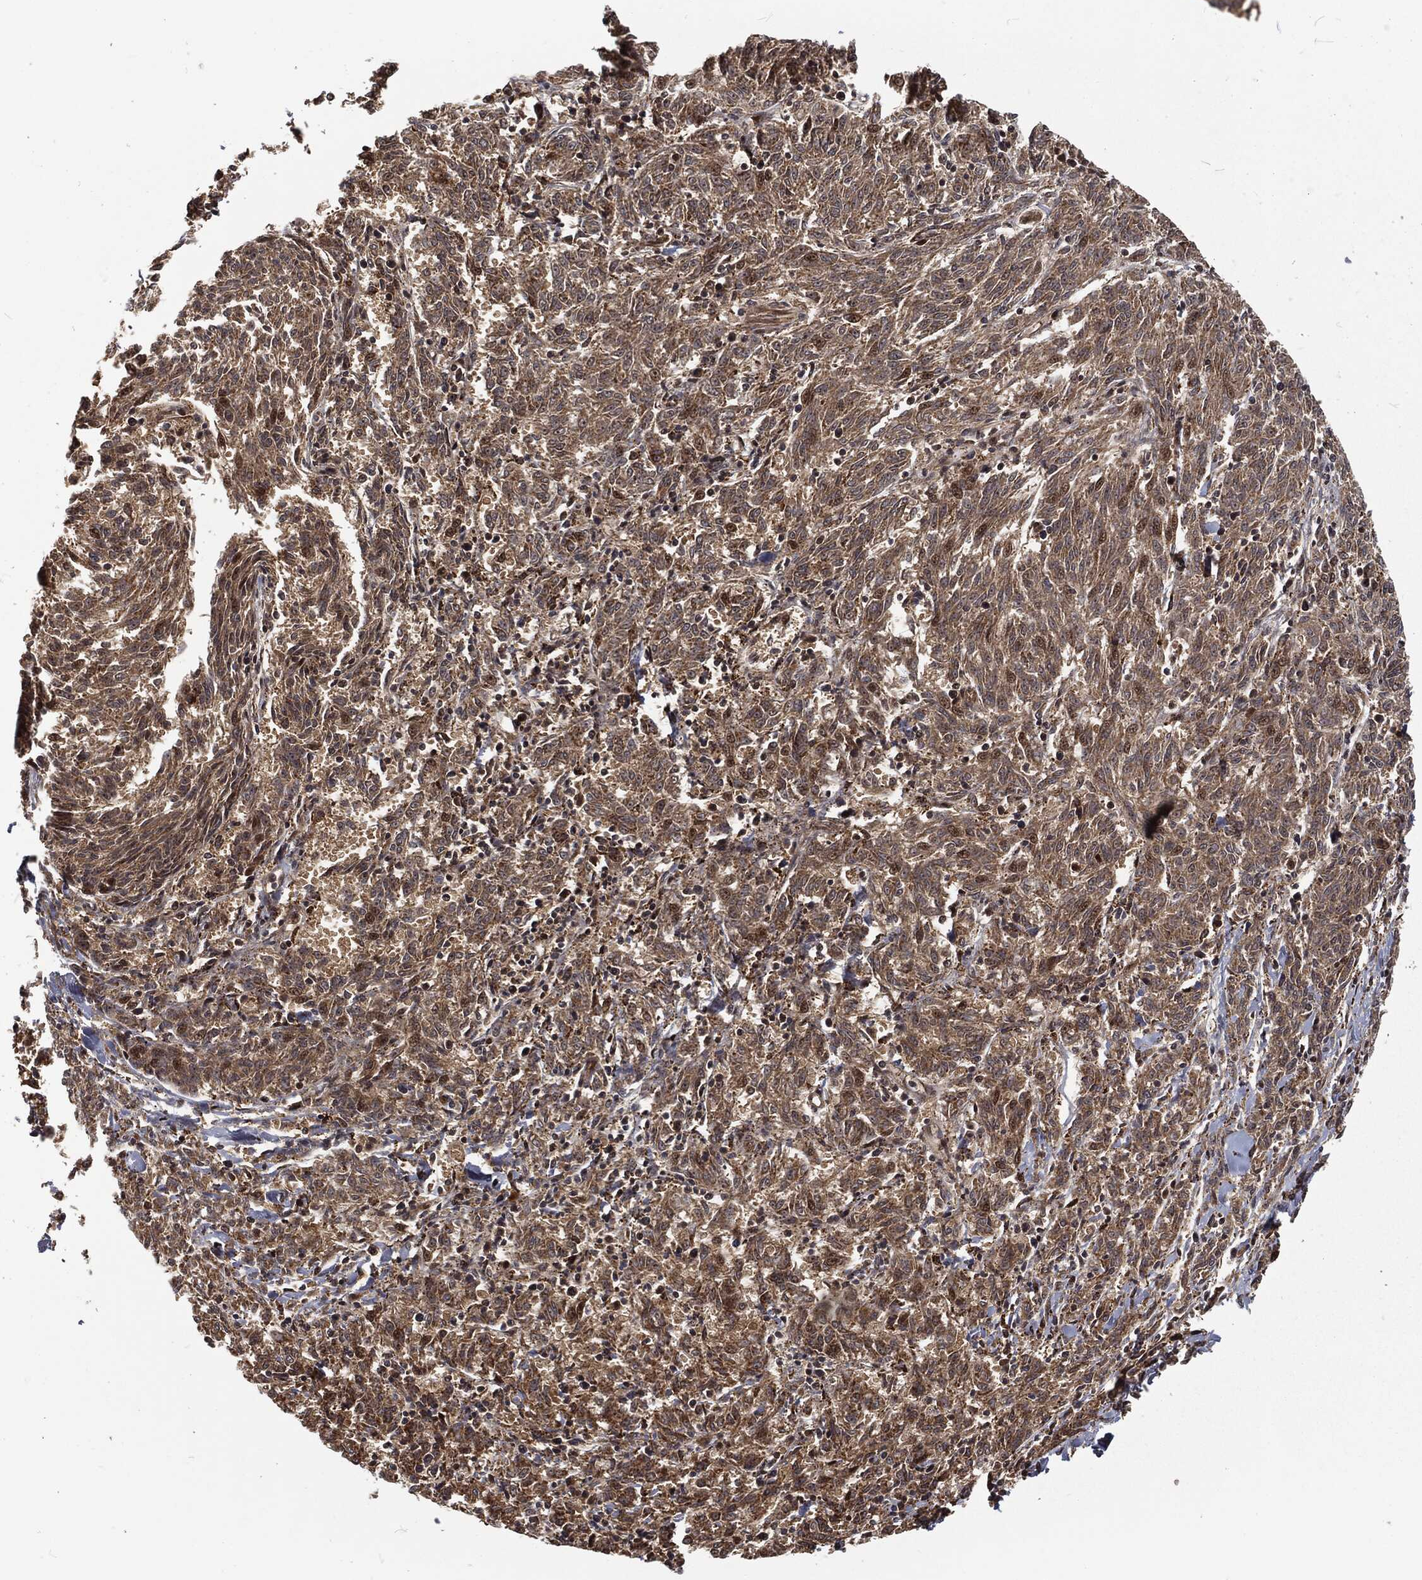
{"staining": {"intensity": "moderate", "quantity": ">75%", "location": "cytoplasmic/membranous"}, "tissue": "melanoma", "cell_type": "Tumor cells", "image_type": "cancer", "snomed": [{"axis": "morphology", "description": "Malignant melanoma, NOS"}, {"axis": "topography", "description": "Skin"}], "caption": "This is an image of immunohistochemistry staining of malignant melanoma, which shows moderate staining in the cytoplasmic/membranous of tumor cells.", "gene": "RFTN1", "patient": {"sex": "female", "age": 72}}